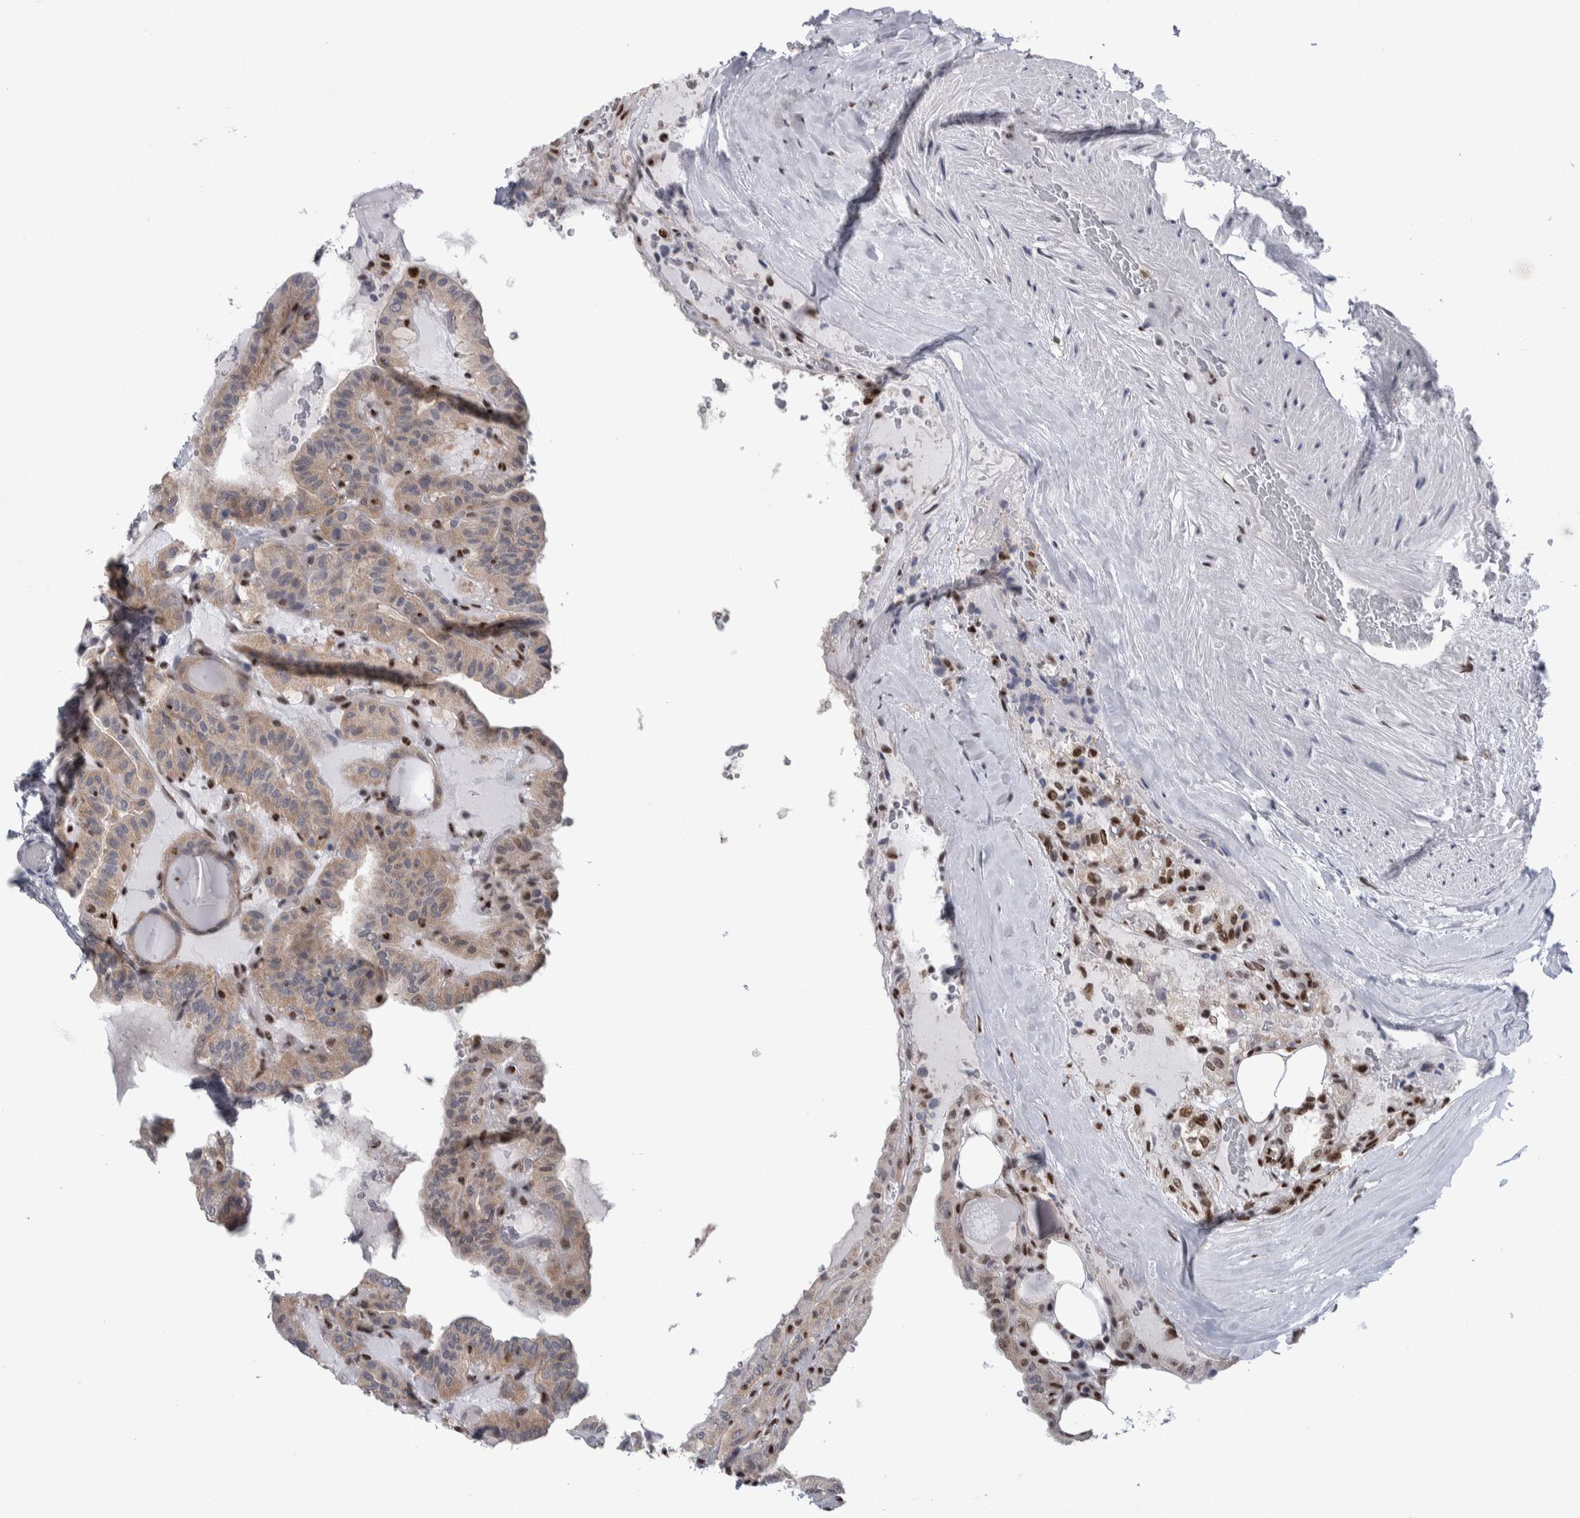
{"staining": {"intensity": "weak", "quantity": ">75%", "location": "cytoplasmic/membranous"}, "tissue": "thyroid cancer", "cell_type": "Tumor cells", "image_type": "cancer", "snomed": [{"axis": "morphology", "description": "Papillary adenocarcinoma, NOS"}, {"axis": "topography", "description": "Thyroid gland"}], "caption": "Weak cytoplasmic/membranous staining for a protein is seen in approximately >75% of tumor cells of thyroid cancer (papillary adenocarcinoma) using immunohistochemistry (IHC).", "gene": "TAX1BP1", "patient": {"sex": "male", "age": 77}}